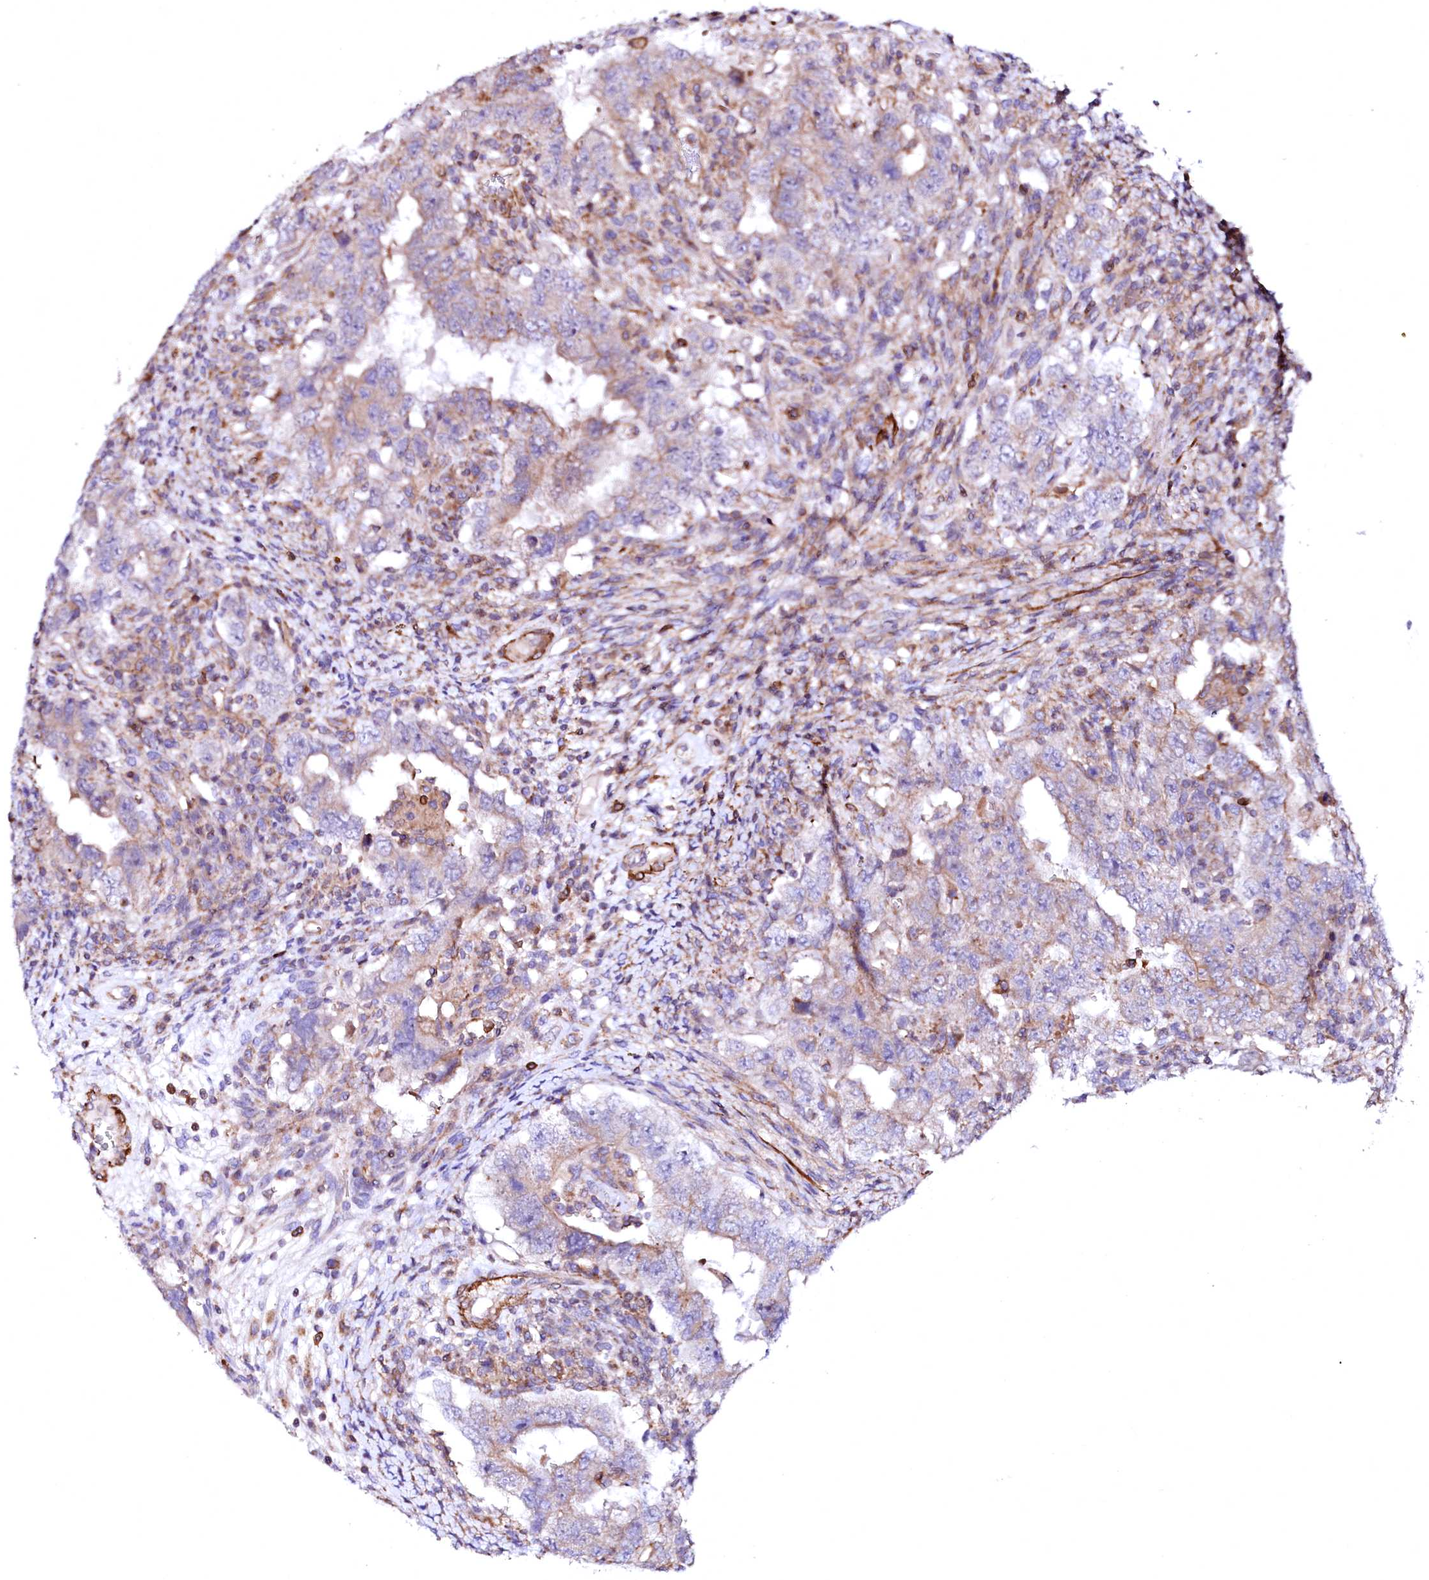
{"staining": {"intensity": "weak", "quantity": "25%-75%", "location": "cytoplasmic/membranous"}, "tissue": "testis cancer", "cell_type": "Tumor cells", "image_type": "cancer", "snomed": [{"axis": "morphology", "description": "Carcinoma, Embryonal, NOS"}, {"axis": "topography", "description": "Testis"}], "caption": "There is low levels of weak cytoplasmic/membranous positivity in tumor cells of embryonal carcinoma (testis), as demonstrated by immunohistochemical staining (brown color).", "gene": "GPR176", "patient": {"sex": "male", "age": 26}}